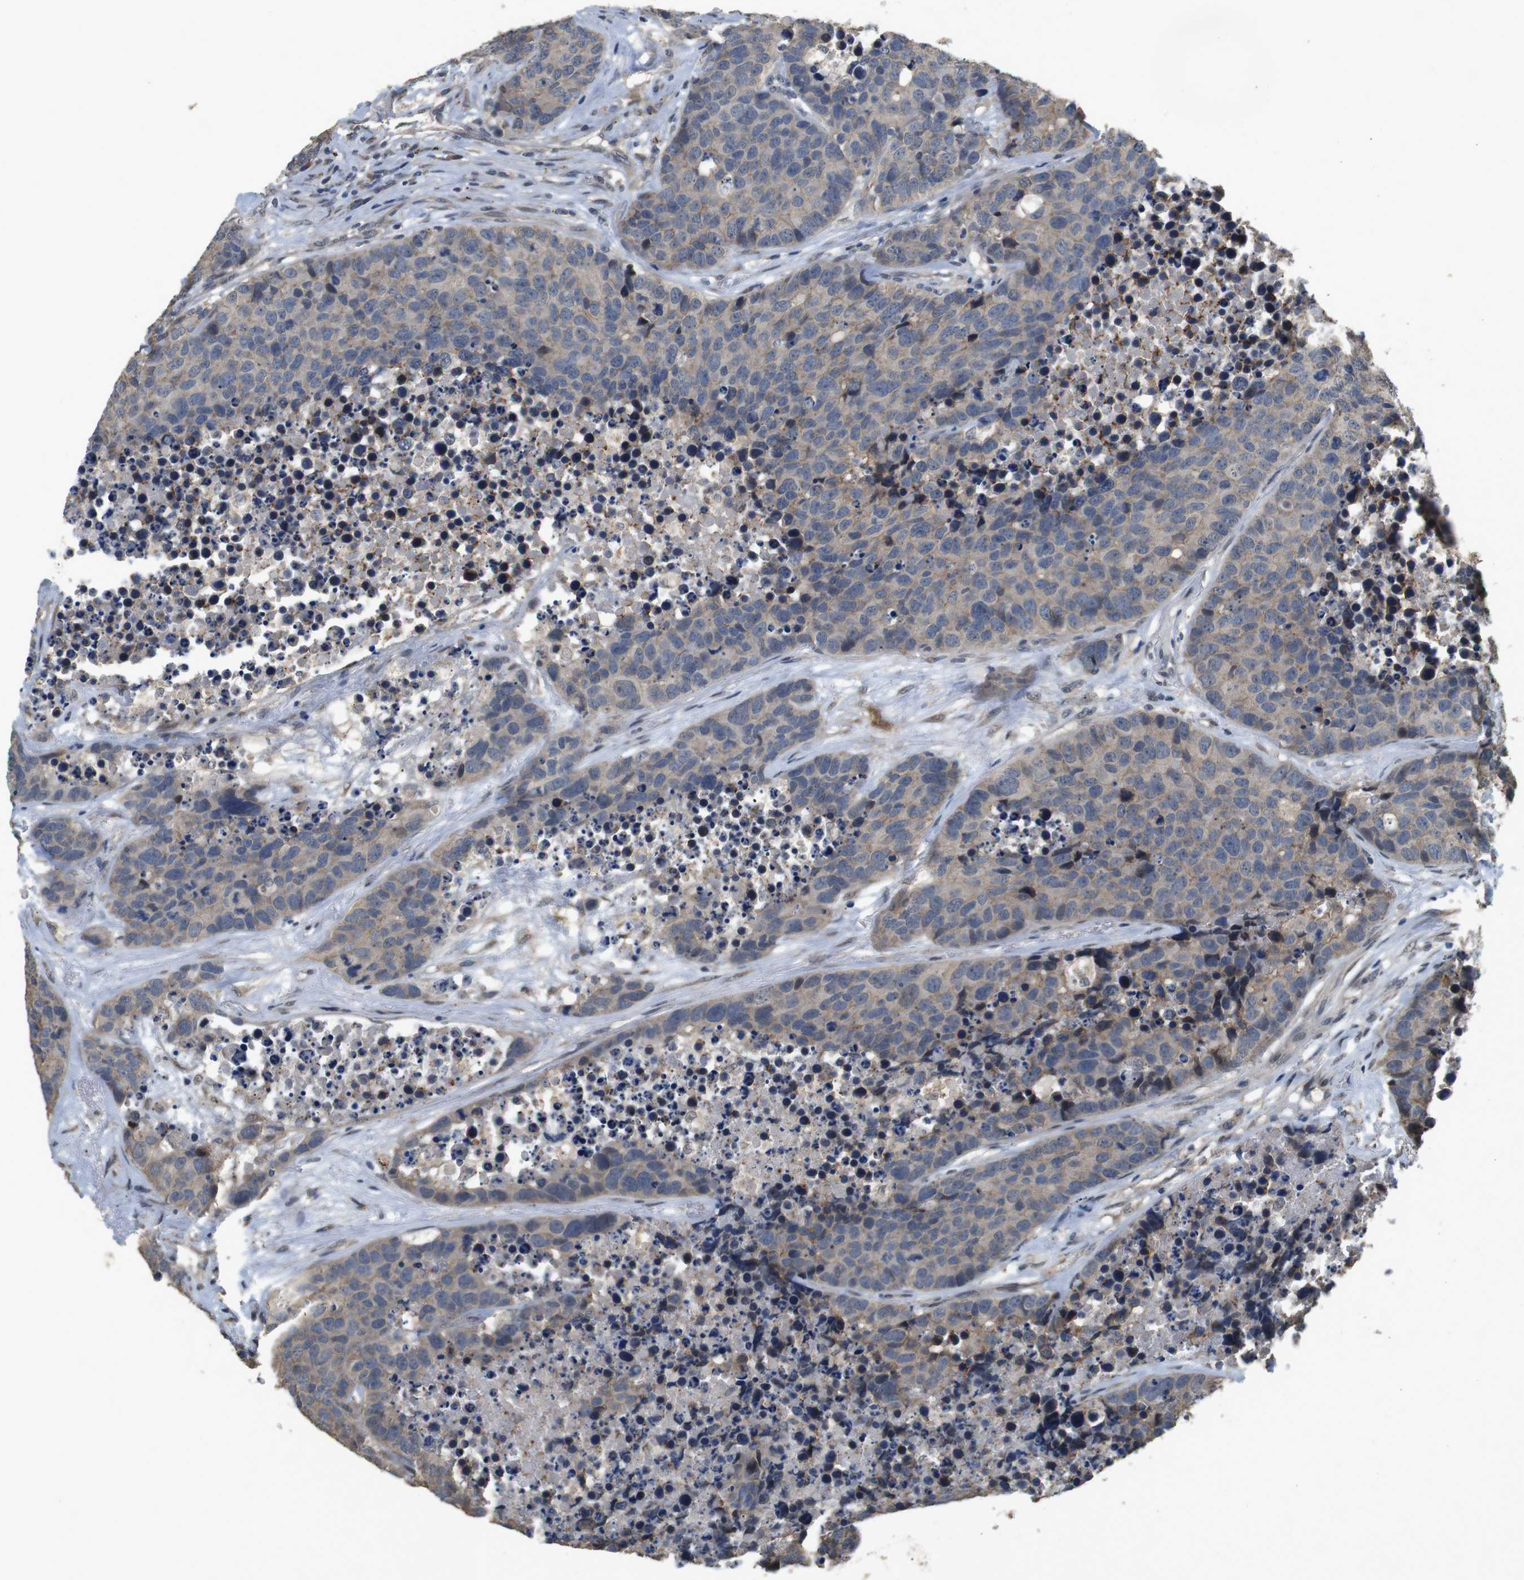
{"staining": {"intensity": "weak", "quantity": ">75%", "location": "cytoplasmic/membranous"}, "tissue": "carcinoid", "cell_type": "Tumor cells", "image_type": "cancer", "snomed": [{"axis": "morphology", "description": "Carcinoid, malignant, NOS"}, {"axis": "topography", "description": "Lung"}], "caption": "Immunohistochemistry (IHC) histopathology image of carcinoid stained for a protein (brown), which demonstrates low levels of weak cytoplasmic/membranous positivity in approximately >75% of tumor cells.", "gene": "CLDN7", "patient": {"sex": "male", "age": 60}}